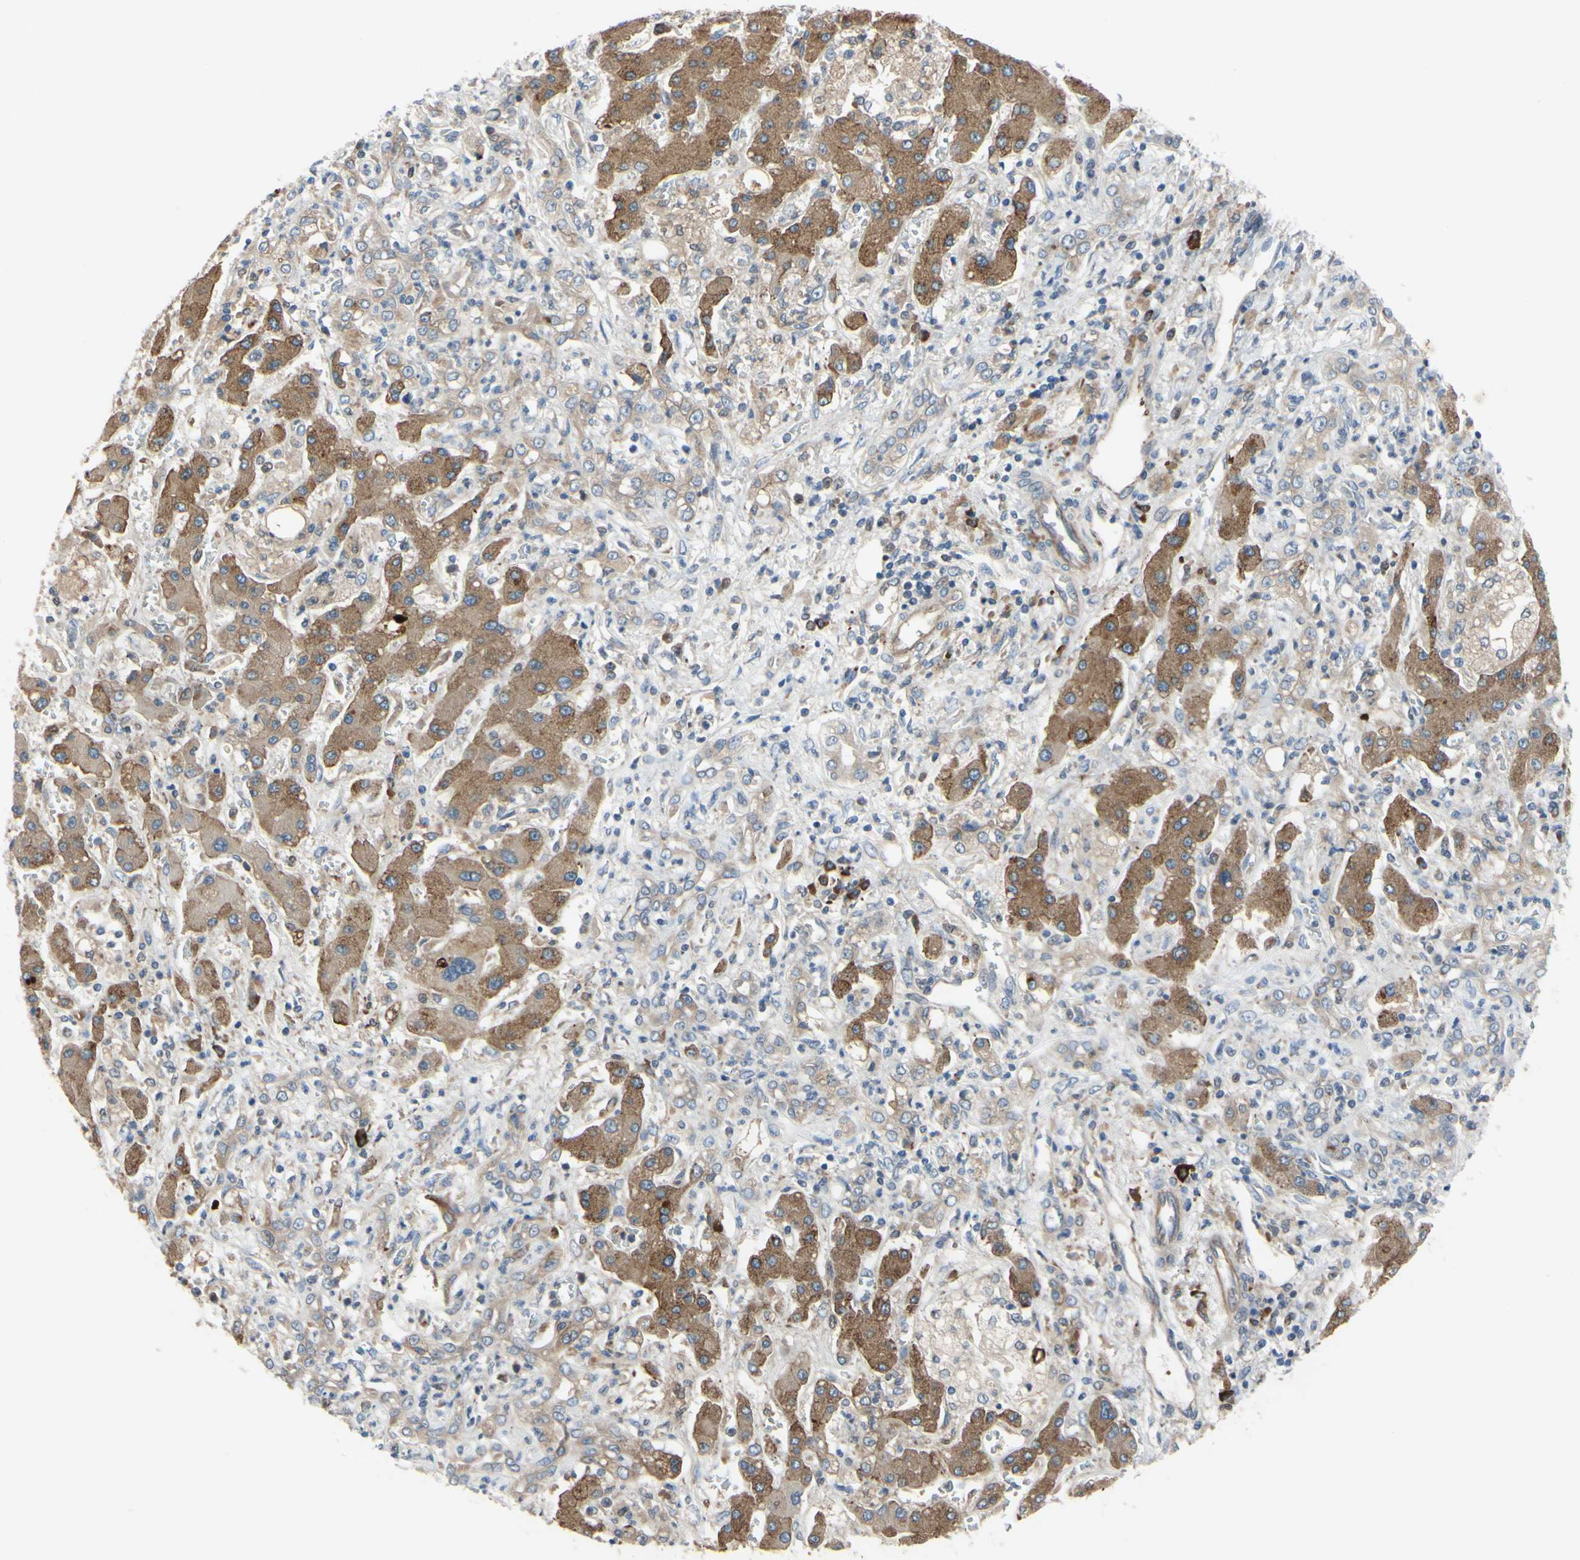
{"staining": {"intensity": "weak", "quantity": ">75%", "location": "cytoplasmic/membranous"}, "tissue": "liver cancer", "cell_type": "Tumor cells", "image_type": "cancer", "snomed": [{"axis": "morphology", "description": "Cholangiocarcinoma"}, {"axis": "topography", "description": "Liver"}], "caption": "Human liver cancer stained for a protein (brown) reveals weak cytoplasmic/membranous positive expression in about >75% of tumor cells.", "gene": "XIAP", "patient": {"sex": "male", "age": 50}}